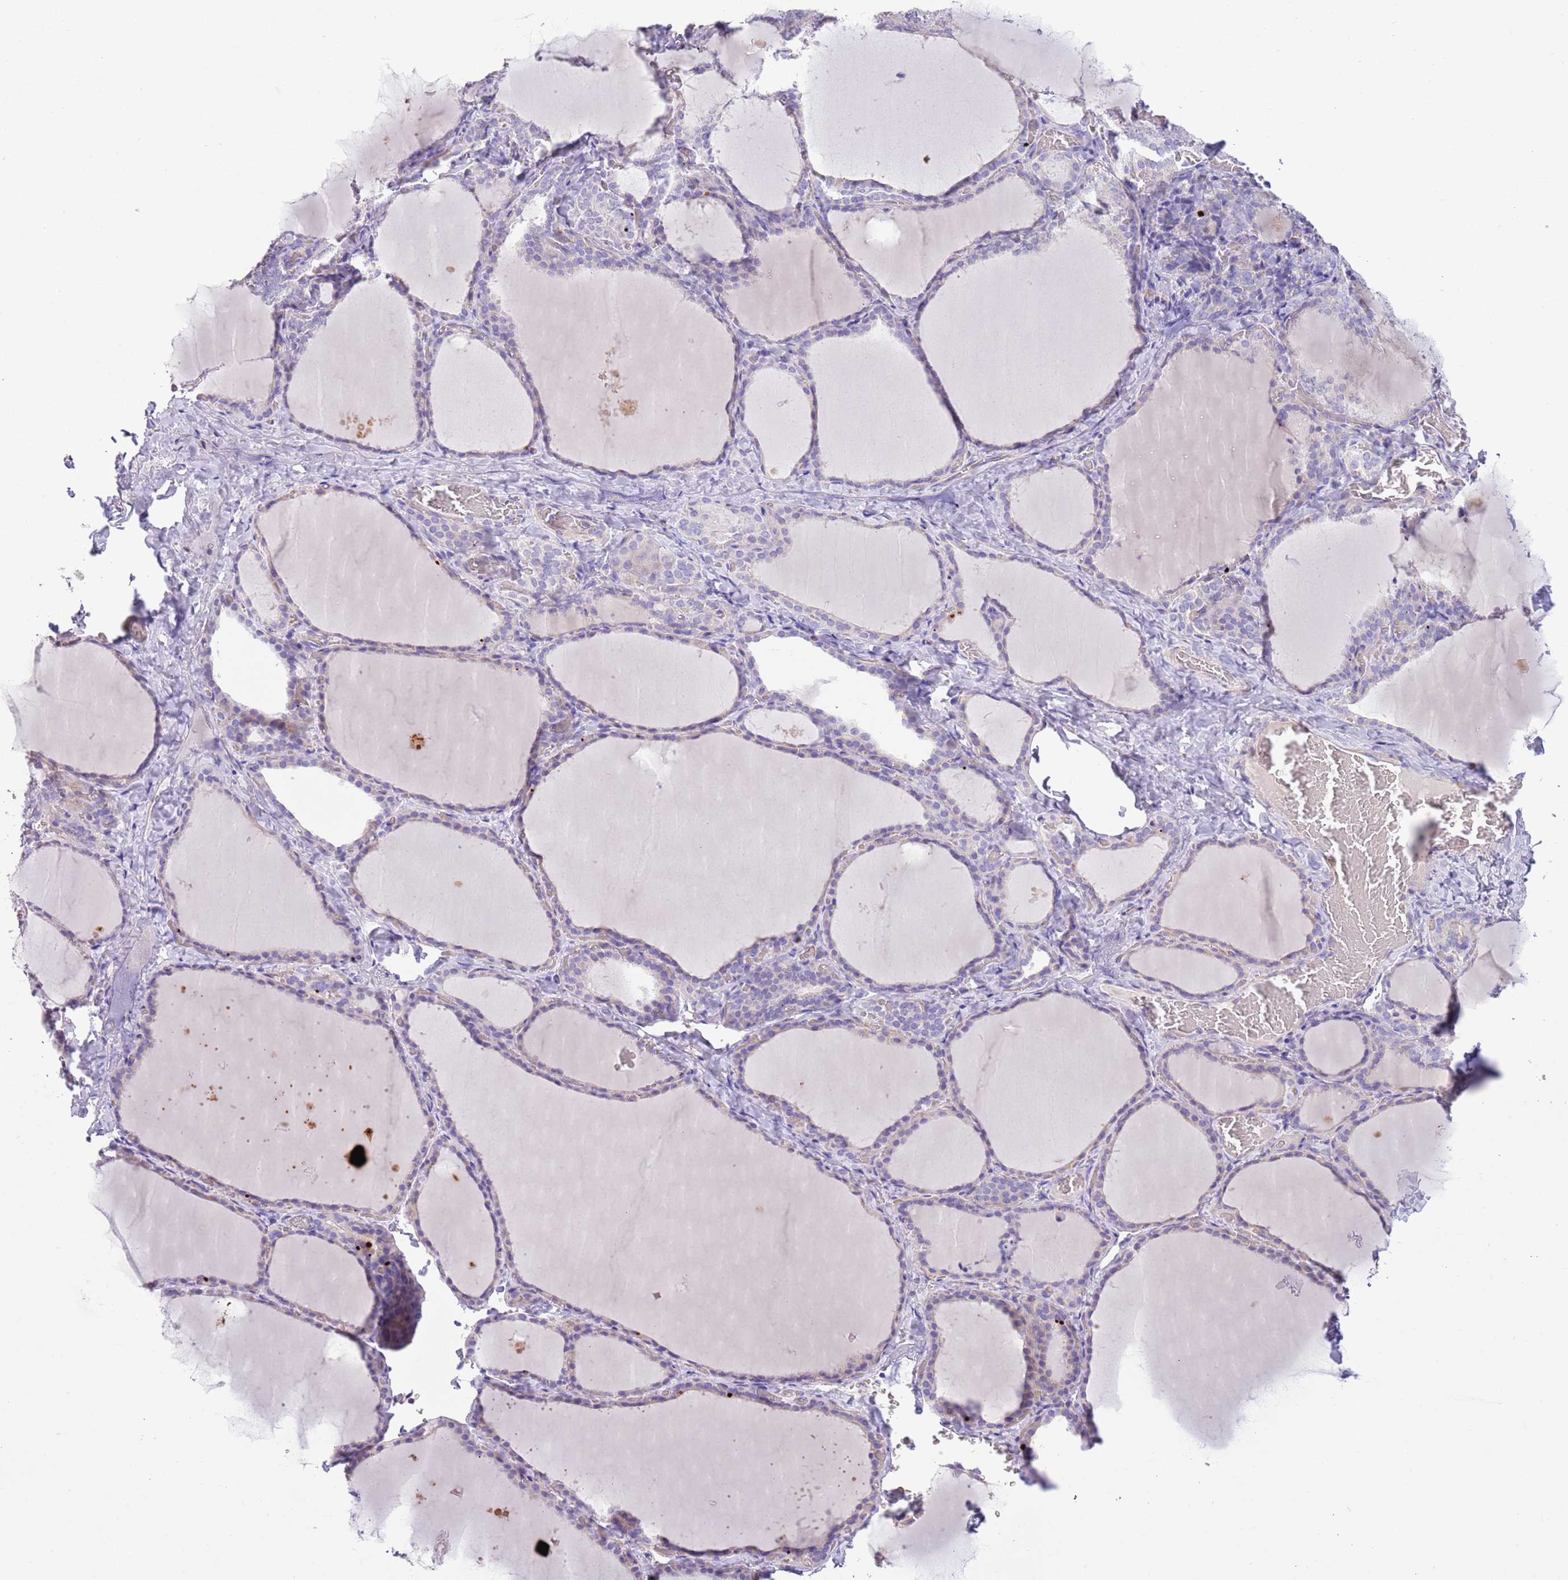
{"staining": {"intensity": "negative", "quantity": "none", "location": "none"}, "tissue": "thyroid gland", "cell_type": "Glandular cells", "image_type": "normal", "snomed": [{"axis": "morphology", "description": "Normal tissue, NOS"}, {"axis": "topography", "description": "Thyroid gland"}], "caption": "The photomicrograph demonstrates no staining of glandular cells in benign thyroid gland.", "gene": "SFTPA1", "patient": {"sex": "female", "age": 39}}